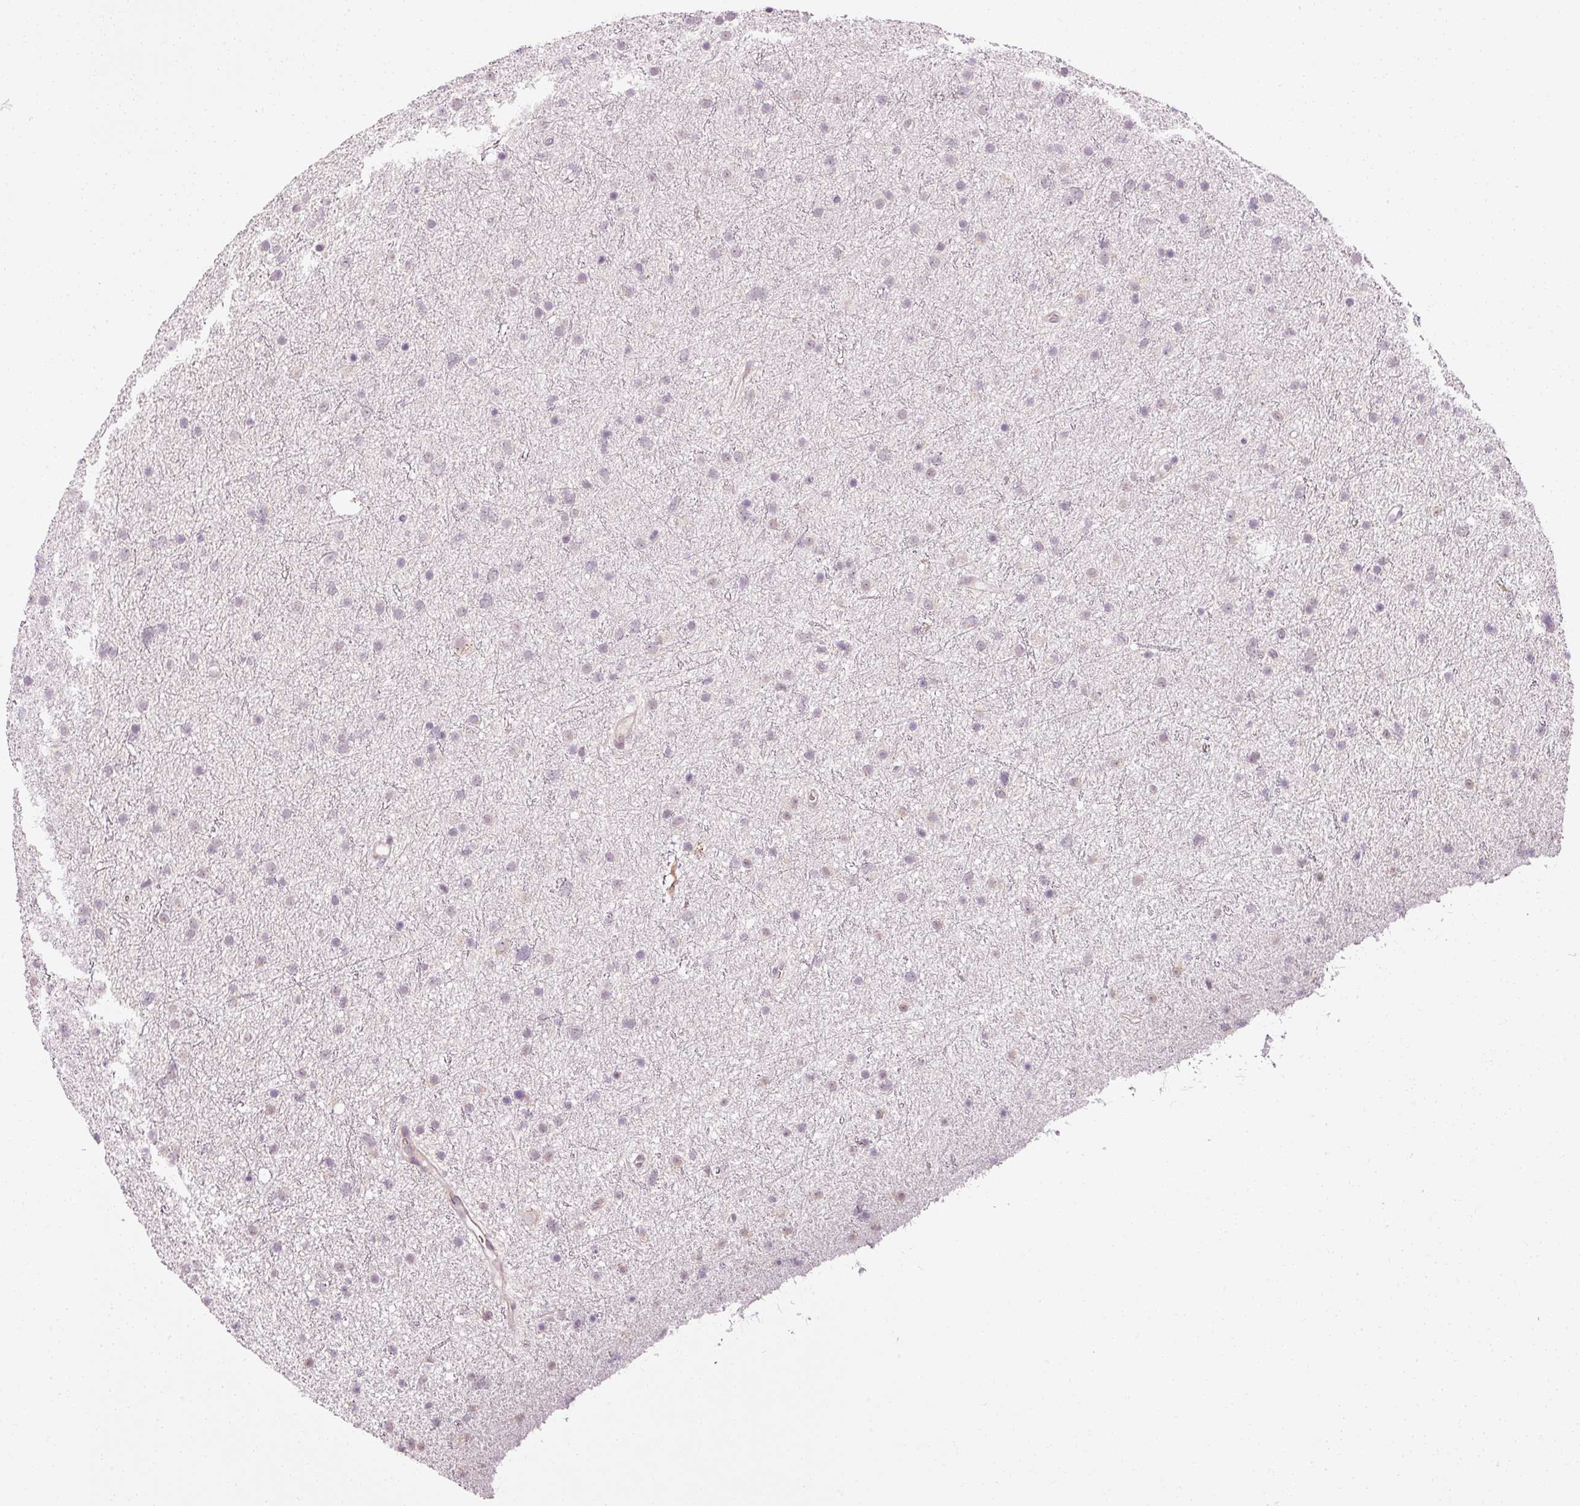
{"staining": {"intensity": "negative", "quantity": "none", "location": "none"}, "tissue": "glioma", "cell_type": "Tumor cells", "image_type": "cancer", "snomed": [{"axis": "morphology", "description": "Glioma, malignant, Low grade"}, {"axis": "topography", "description": "Cerebral cortex"}], "caption": "The micrograph exhibits no significant expression in tumor cells of glioma.", "gene": "ANKRD20A1", "patient": {"sex": "female", "age": 39}}